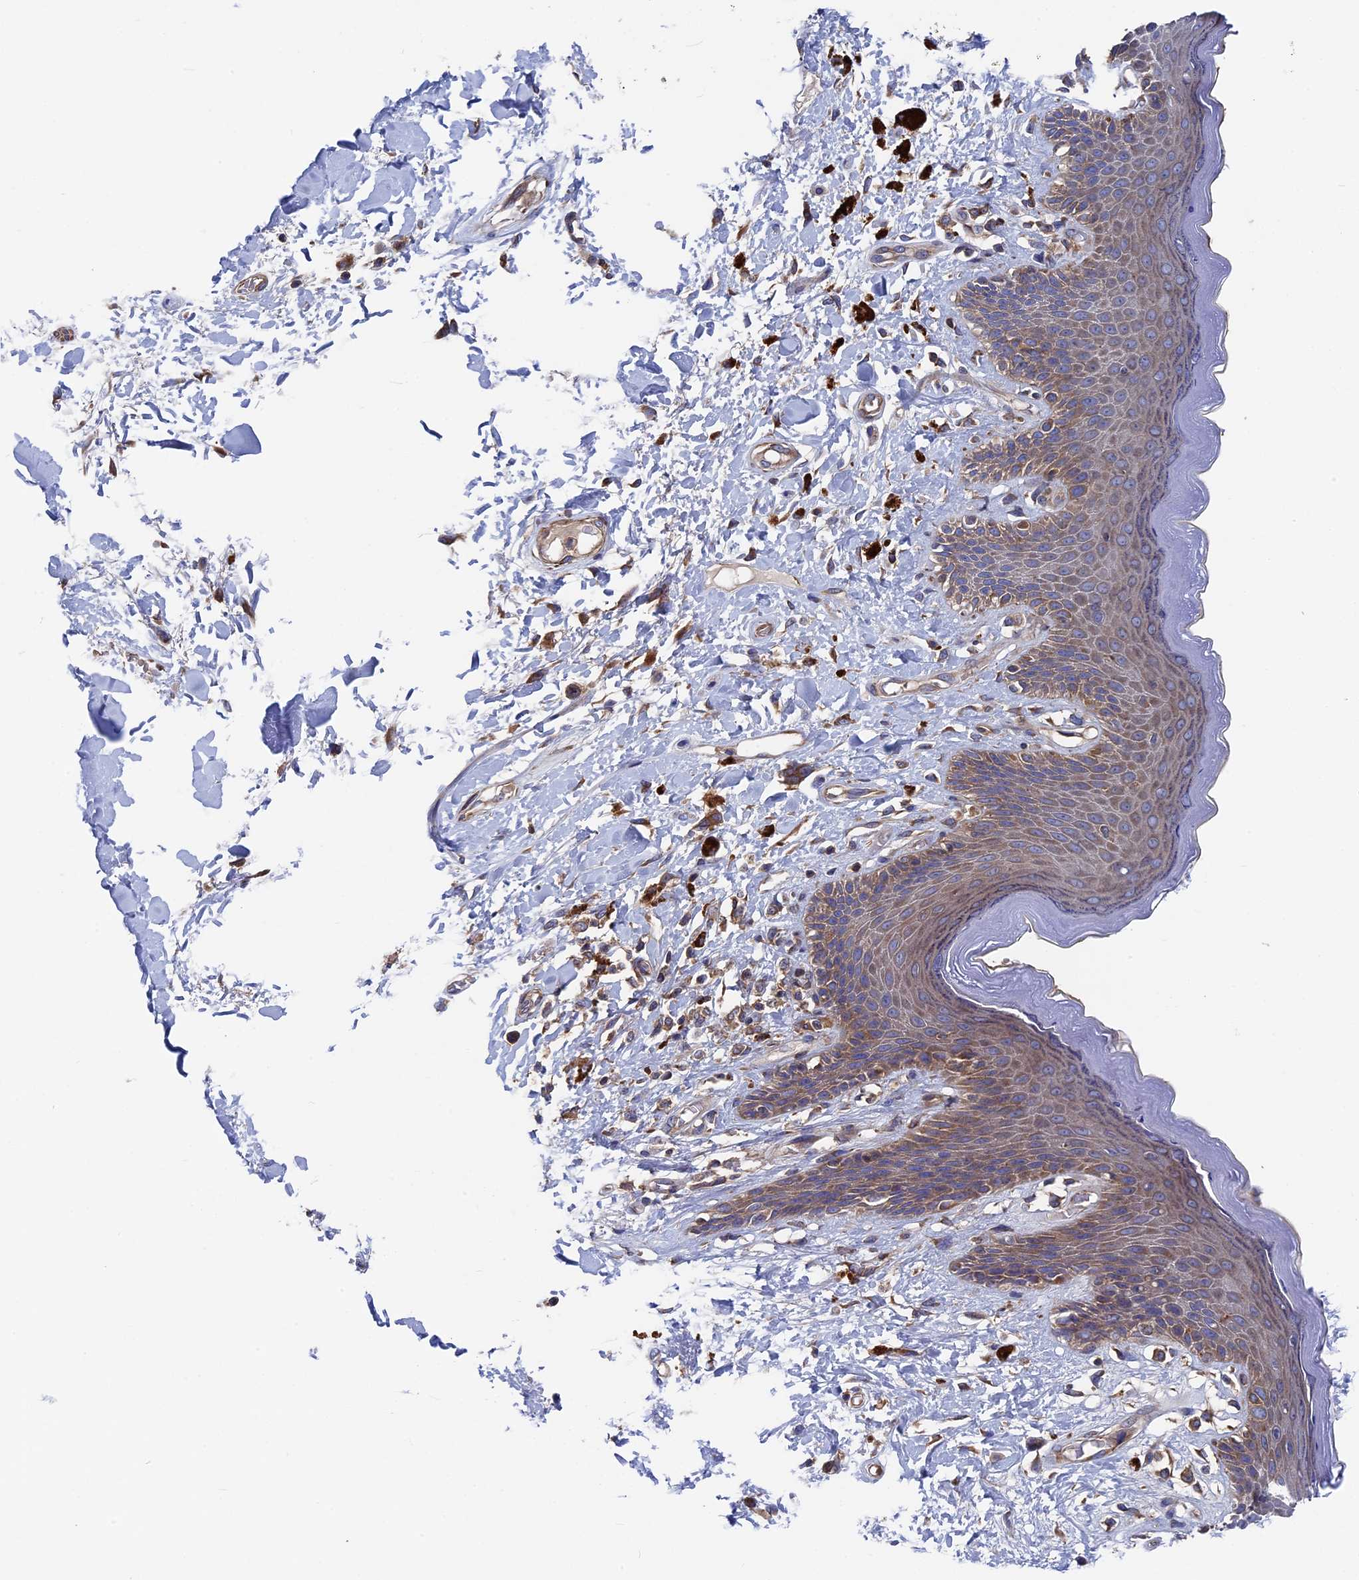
{"staining": {"intensity": "moderate", "quantity": ">75%", "location": "cytoplasmic/membranous"}, "tissue": "skin", "cell_type": "Epidermal cells", "image_type": "normal", "snomed": [{"axis": "morphology", "description": "Normal tissue, NOS"}, {"axis": "topography", "description": "Anal"}], "caption": "Immunohistochemistry staining of unremarkable skin, which reveals medium levels of moderate cytoplasmic/membranous positivity in approximately >75% of epidermal cells indicating moderate cytoplasmic/membranous protein staining. The staining was performed using DAB (brown) for protein detection and nuclei were counterstained in hematoxylin (blue).", "gene": "DNAJC3", "patient": {"sex": "female", "age": 78}}